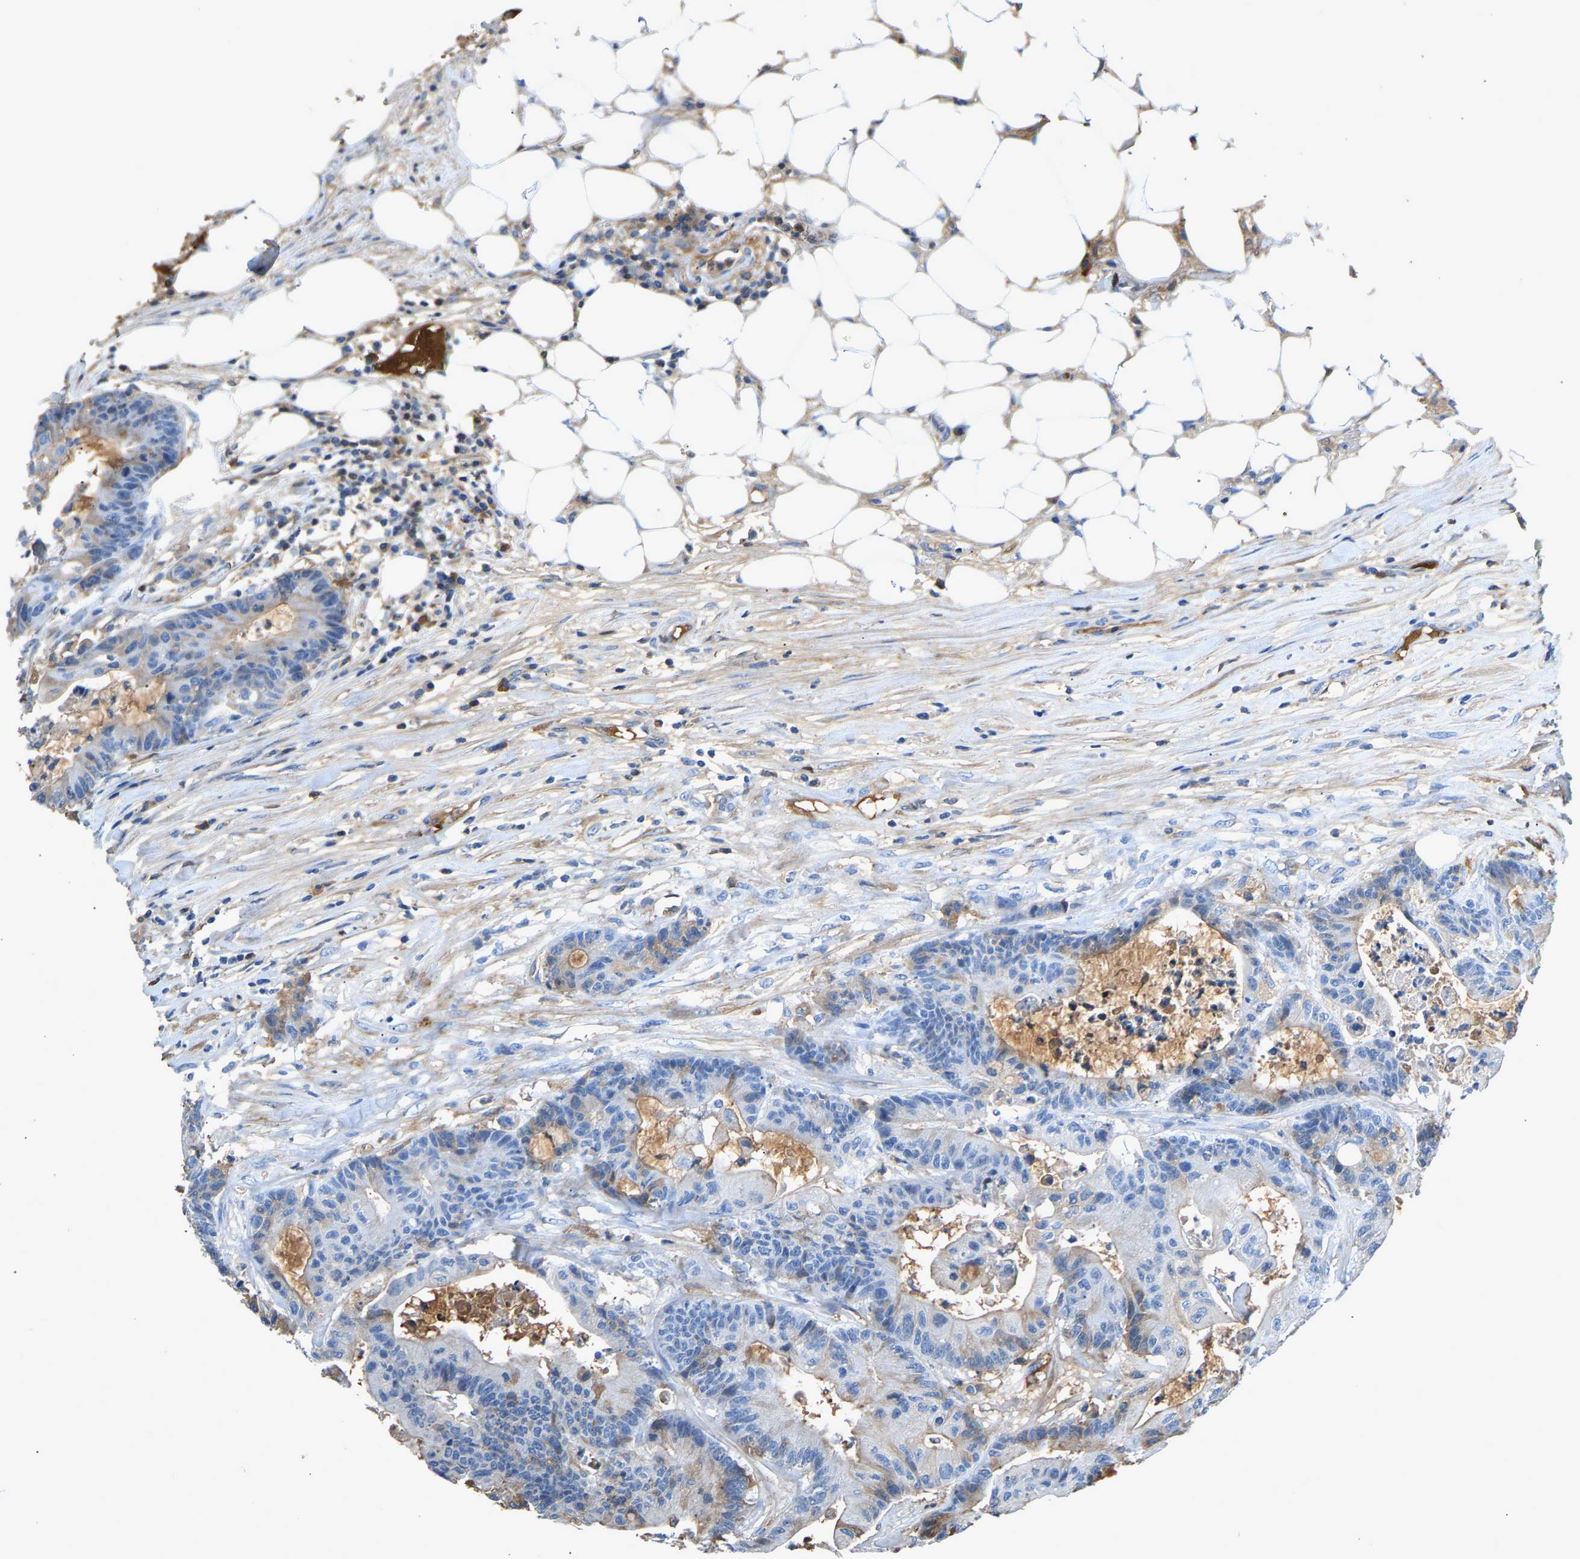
{"staining": {"intensity": "weak", "quantity": "<25%", "location": "cytoplasmic/membranous"}, "tissue": "colorectal cancer", "cell_type": "Tumor cells", "image_type": "cancer", "snomed": [{"axis": "morphology", "description": "Adenocarcinoma, NOS"}, {"axis": "topography", "description": "Colon"}], "caption": "Human colorectal cancer stained for a protein using immunohistochemistry (IHC) displays no positivity in tumor cells.", "gene": "STC1", "patient": {"sex": "female", "age": 84}}